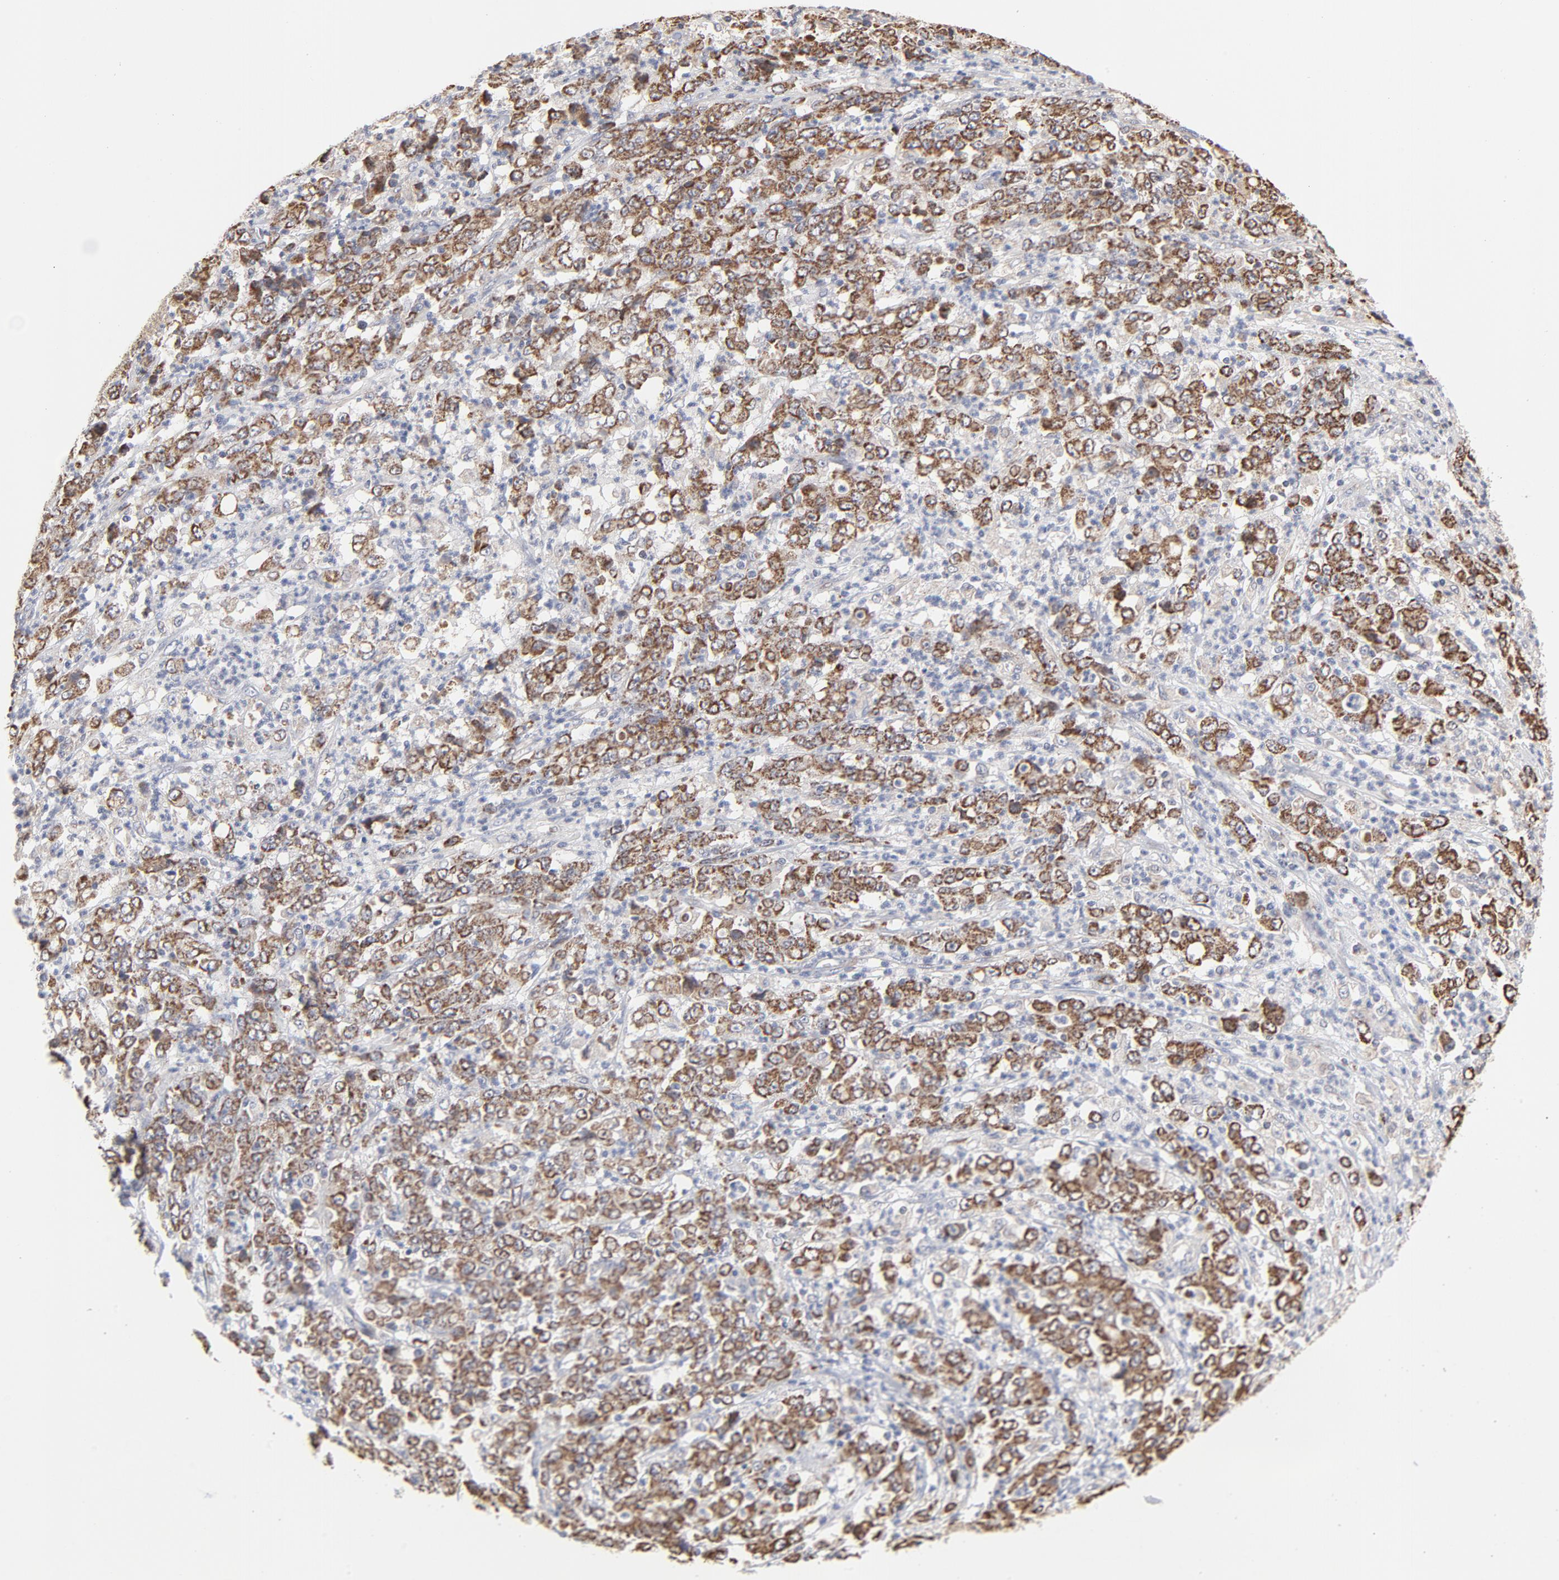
{"staining": {"intensity": "moderate", "quantity": ">75%", "location": "cytoplasmic/membranous"}, "tissue": "stomach cancer", "cell_type": "Tumor cells", "image_type": "cancer", "snomed": [{"axis": "morphology", "description": "Adenocarcinoma, NOS"}, {"axis": "topography", "description": "Stomach, lower"}], "caption": "IHC of human stomach cancer (adenocarcinoma) demonstrates medium levels of moderate cytoplasmic/membranous expression in approximately >75% of tumor cells.", "gene": "PPFIBP2", "patient": {"sex": "female", "age": 71}}